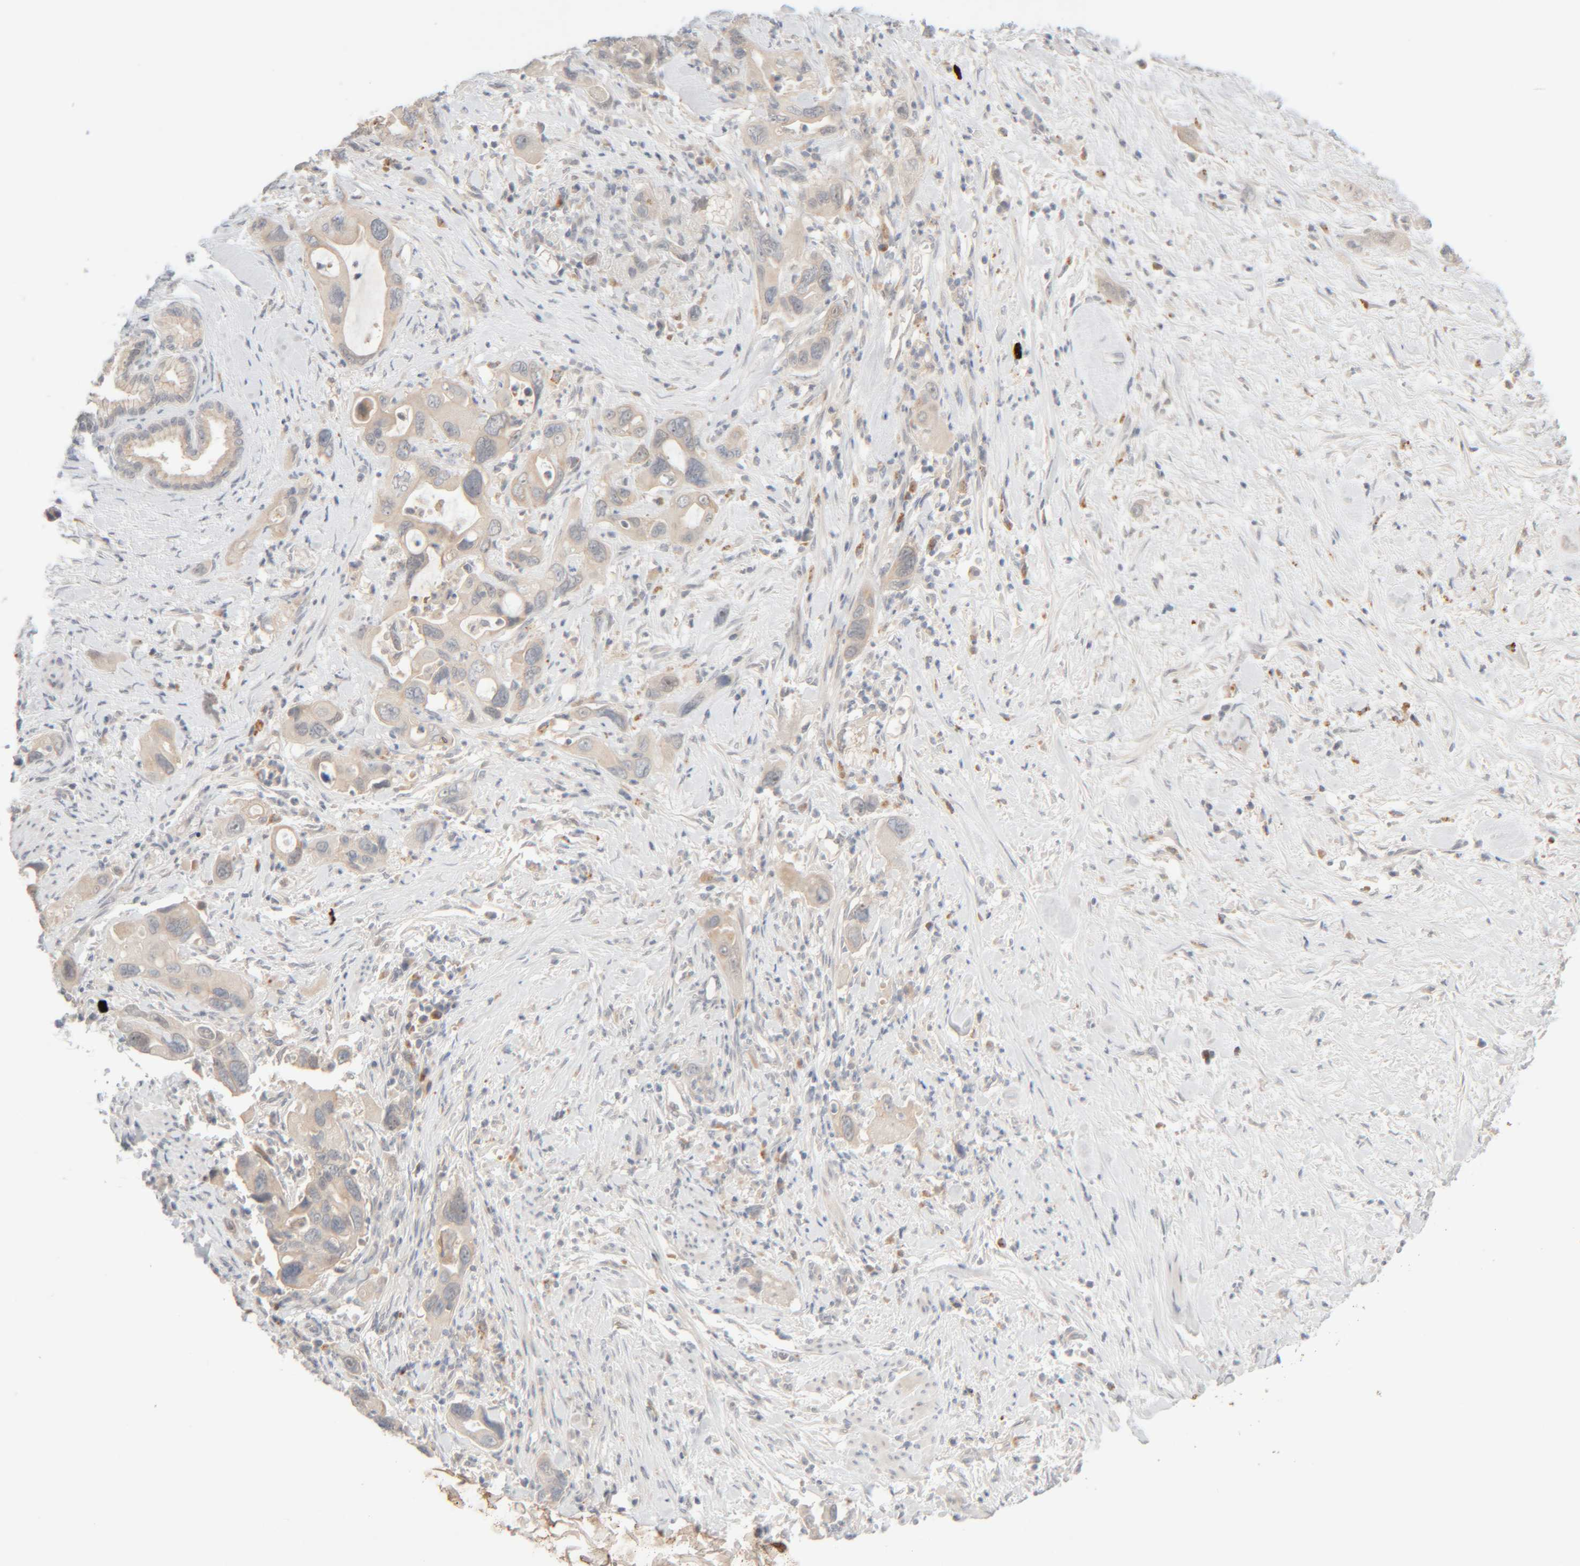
{"staining": {"intensity": "negative", "quantity": "none", "location": "none"}, "tissue": "pancreatic cancer", "cell_type": "Tumor cells", "image_type": "cancer", "snomed": [{"axis": "morphology", "description": "Adenocarcinoma, NOS"}, {"axis": "topography", "description": "Pancreas"}], "caption": "DAB immunohistochemical staining of adenocarcinoma (pancreatic) reveals no significant staining in tumor cells.", "gene": "CHKA", "patient": {"sex": "female", "age": 70}}